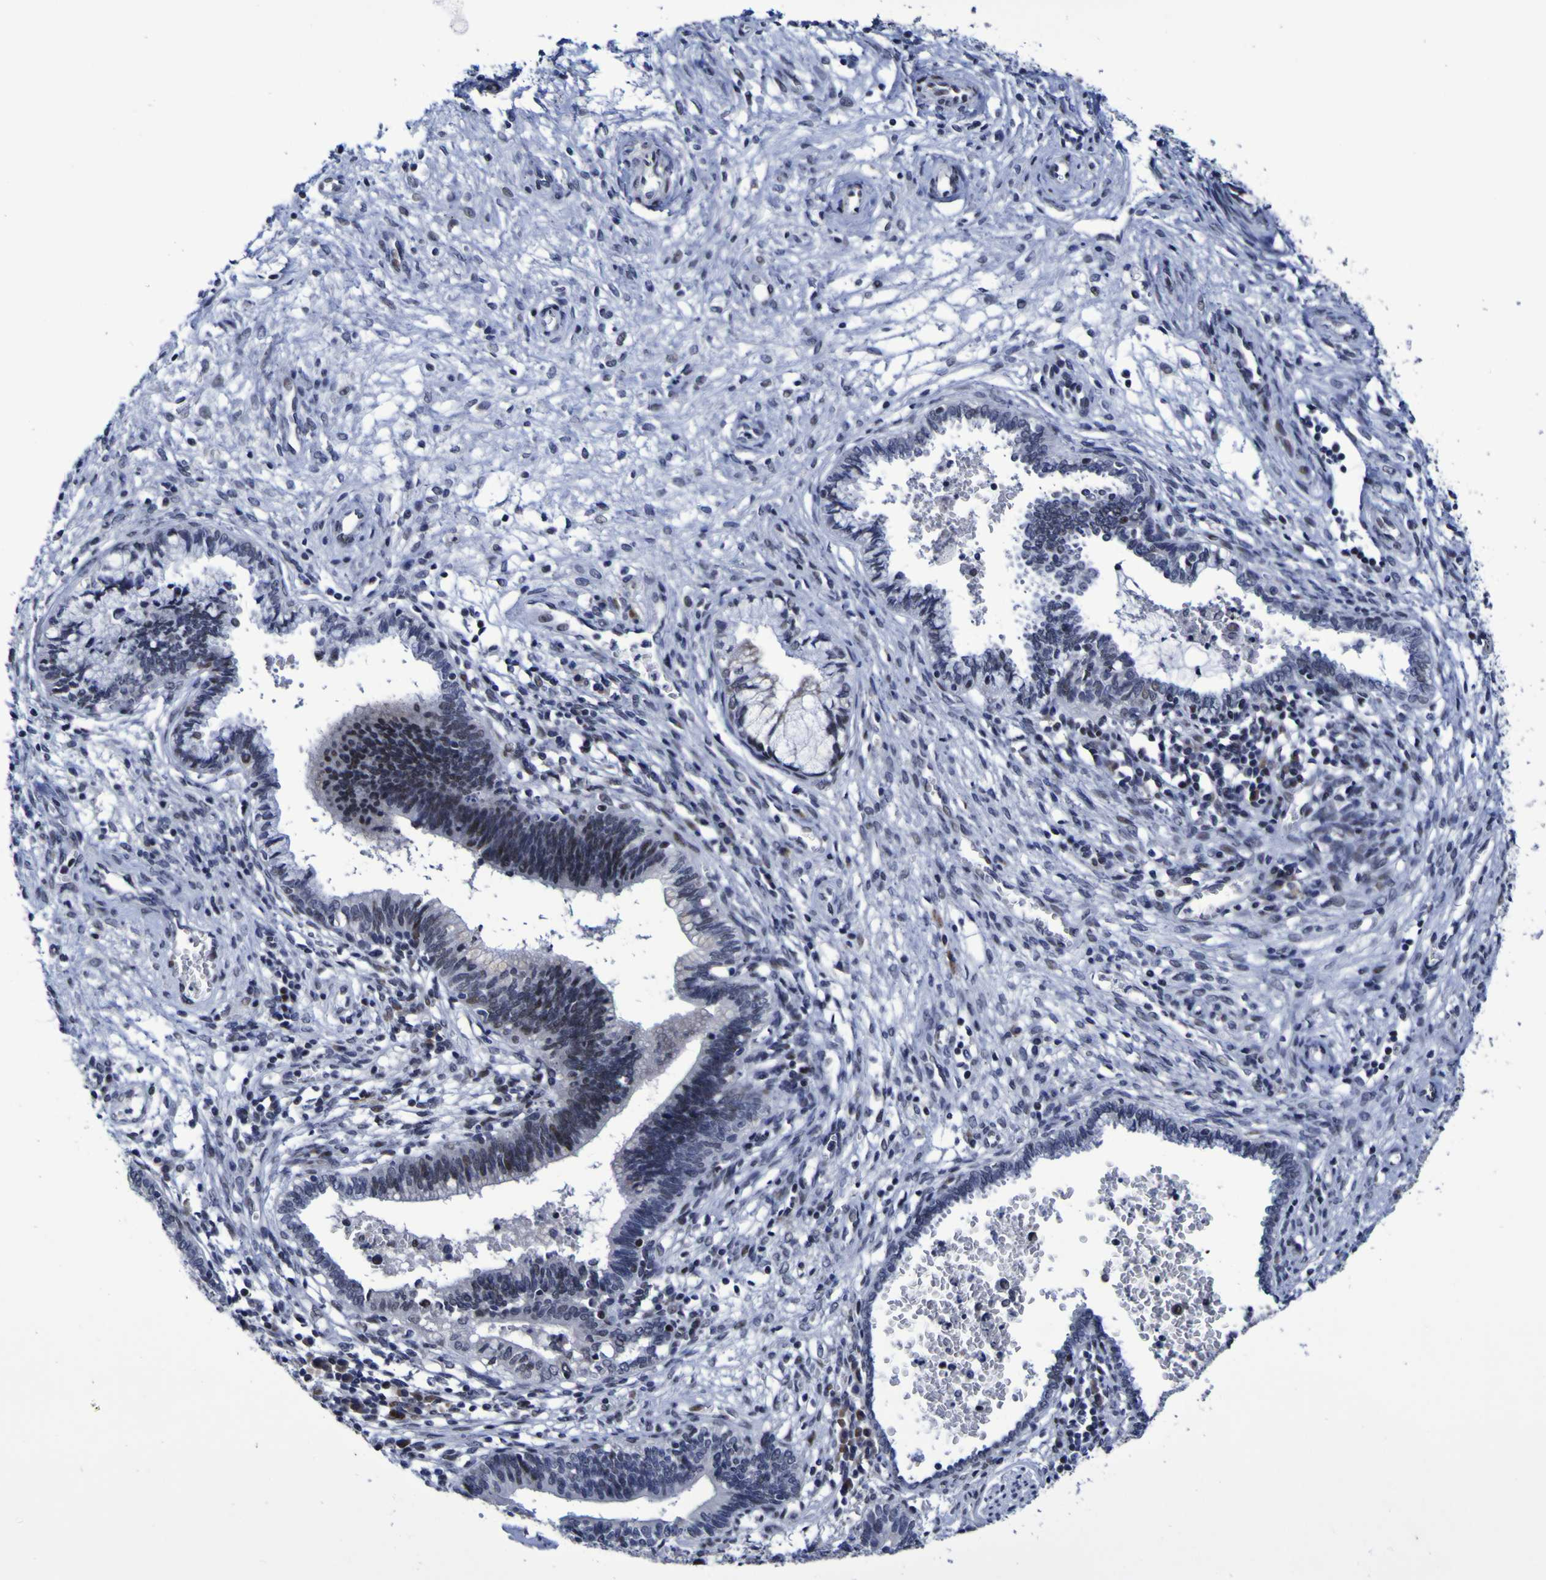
{"staining": {"intensity": "weak", "quantity": "<25%", "location": "nuclear"}, "tissue": "cervical cancer", "cell_type": "Tumor cells", "image_type": "cancer", "snomed": [{"axis": "morphology", "description": "Adenocarcinoma, NOS"}, {"axis": "topography", "description": "Cervix"}], "caption": "A photomicrograph of cervical adenocarcinoma stained for a protein shows no brown staining in tumor cells.", "gene": "MBD3", "patient": {"sex": "female", "age": 44}}